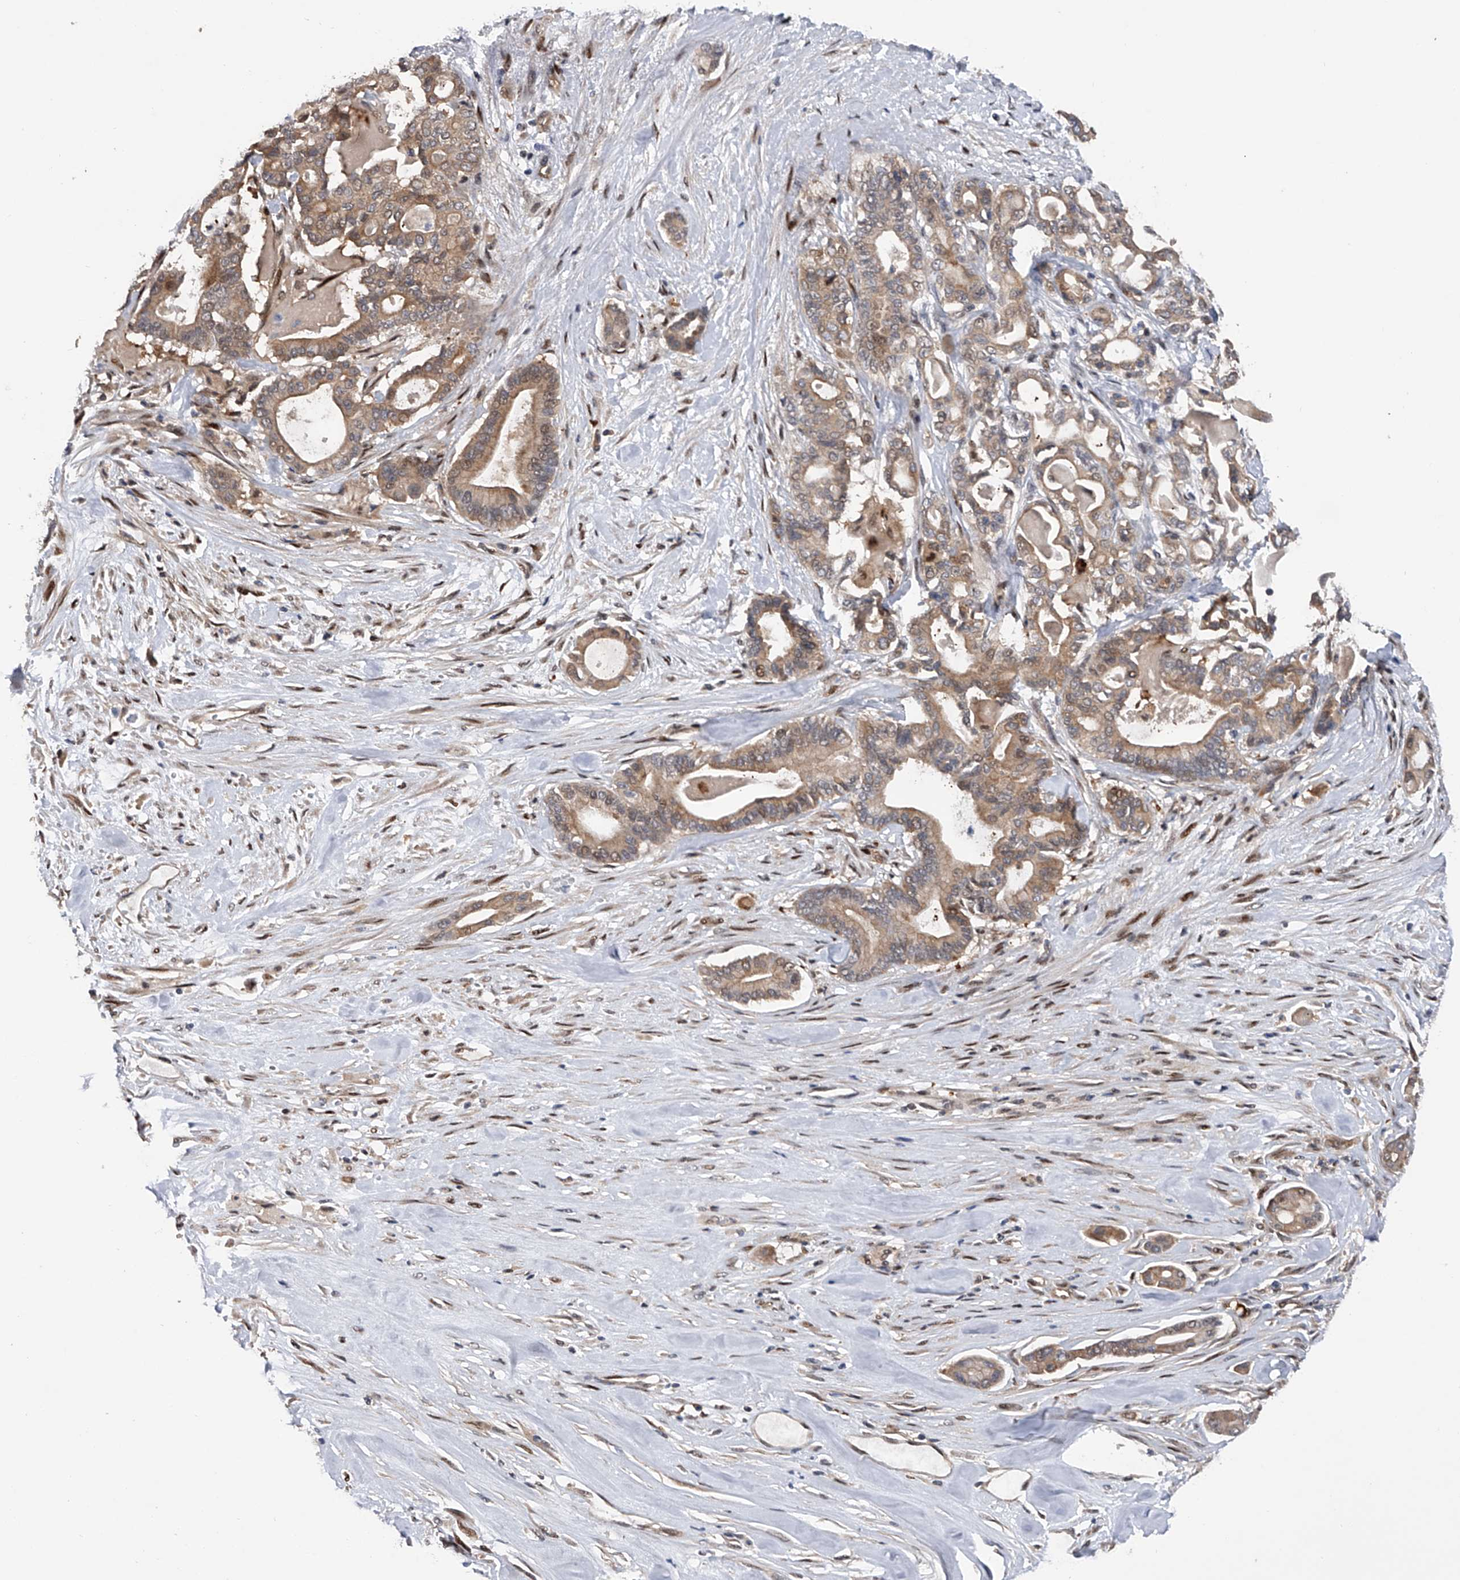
{"staining": {"intensity": "weak", "quantity": ">75%", "location": "nuclear"}, "tissue": "pancreatic cancer", "cell_type": "Tumor cells", "image_type": "cancer", "snomed": [{"axis": "morphology", "description": "Adenocarcinoma, NOS"}, {"axis": "topography", "description": "Pancreas"}], "caption": "The photomicrograph displays staining of pancreatic cancer, revealing weak nuclear protein staining (brown color) within tumor cells. The protein is stained brown, and the nuclei are stained in blue (DAB IHC with brightfield microscopy, high magnification).", "gene": "RWDD2A", "patient": {"sex": "male", "age": 63}}